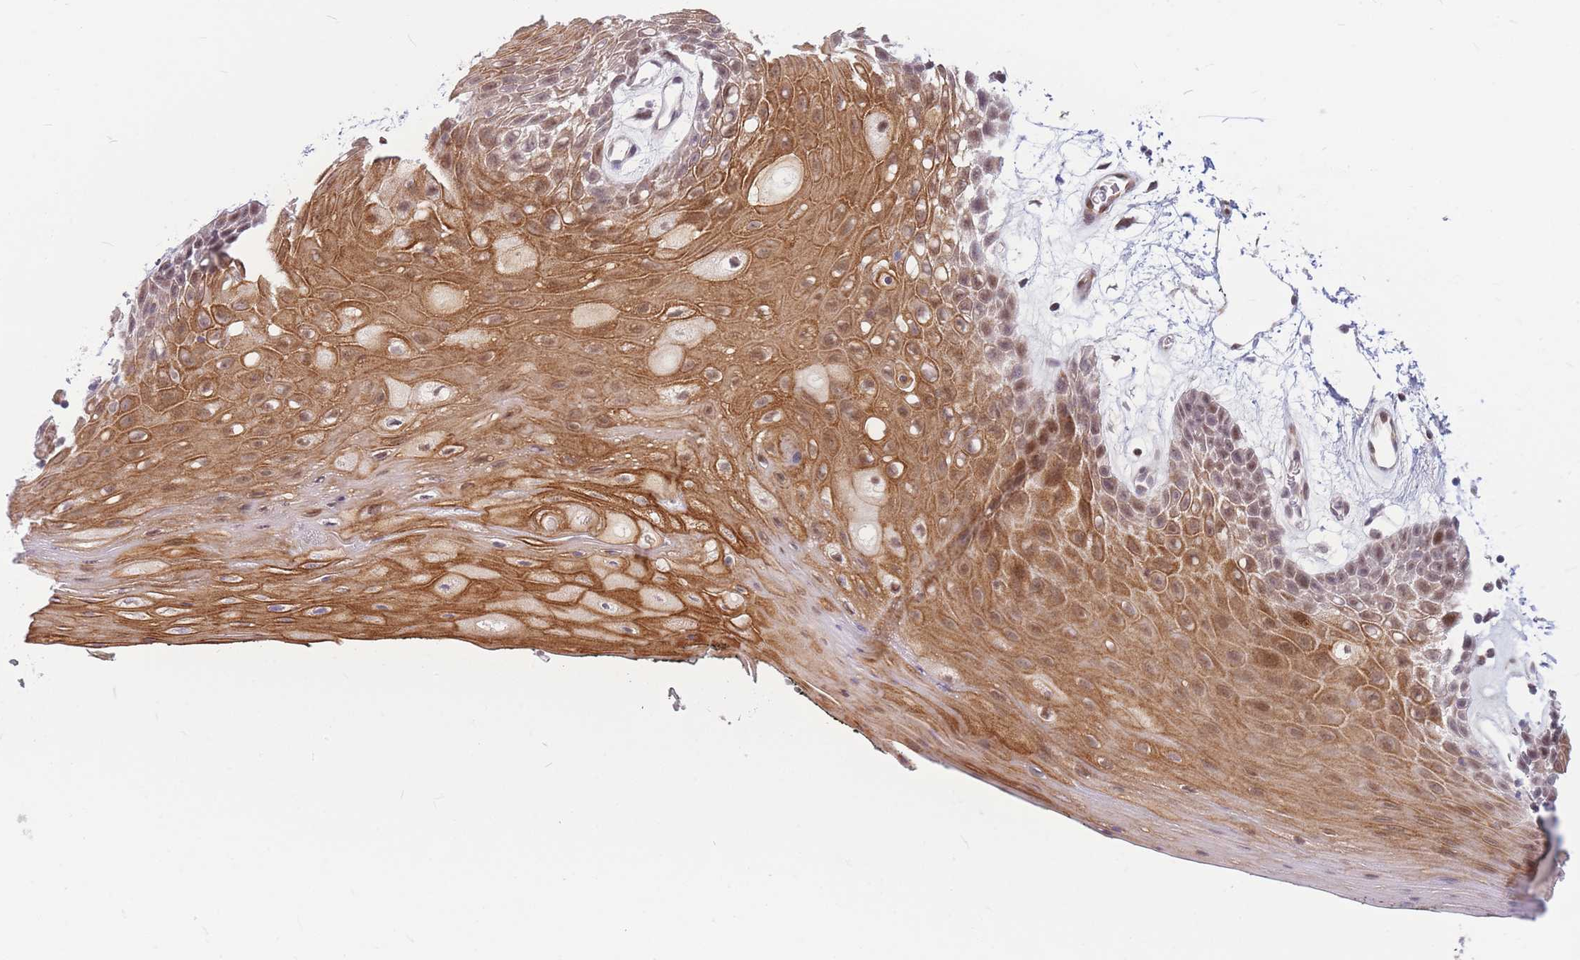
{"staining": {"intensity": "strong", "quantity": ">75%", "location": "cytoplasmic/membranous,nuclear"}, "tissue": "oral mucosa", "cell_type": "Squamous epithelial cells", "image_type": "normal", "snomed": [{"axis": "morphology", "description": "Normal tissue, NOS"}, {"axis": "topography", "description": "Oral tissue"}, {"axis": "topography", "description": "Tounge, NOS"}], "caption": "Protein expression analysis of unremarkable oral mucosa displays strong cytoplasmic/membranous,nuclear expression in approximately >75% of squamous epithelial cells.", "gene": "ERCC2", "patient": {"sex": "female", "age": 59}}